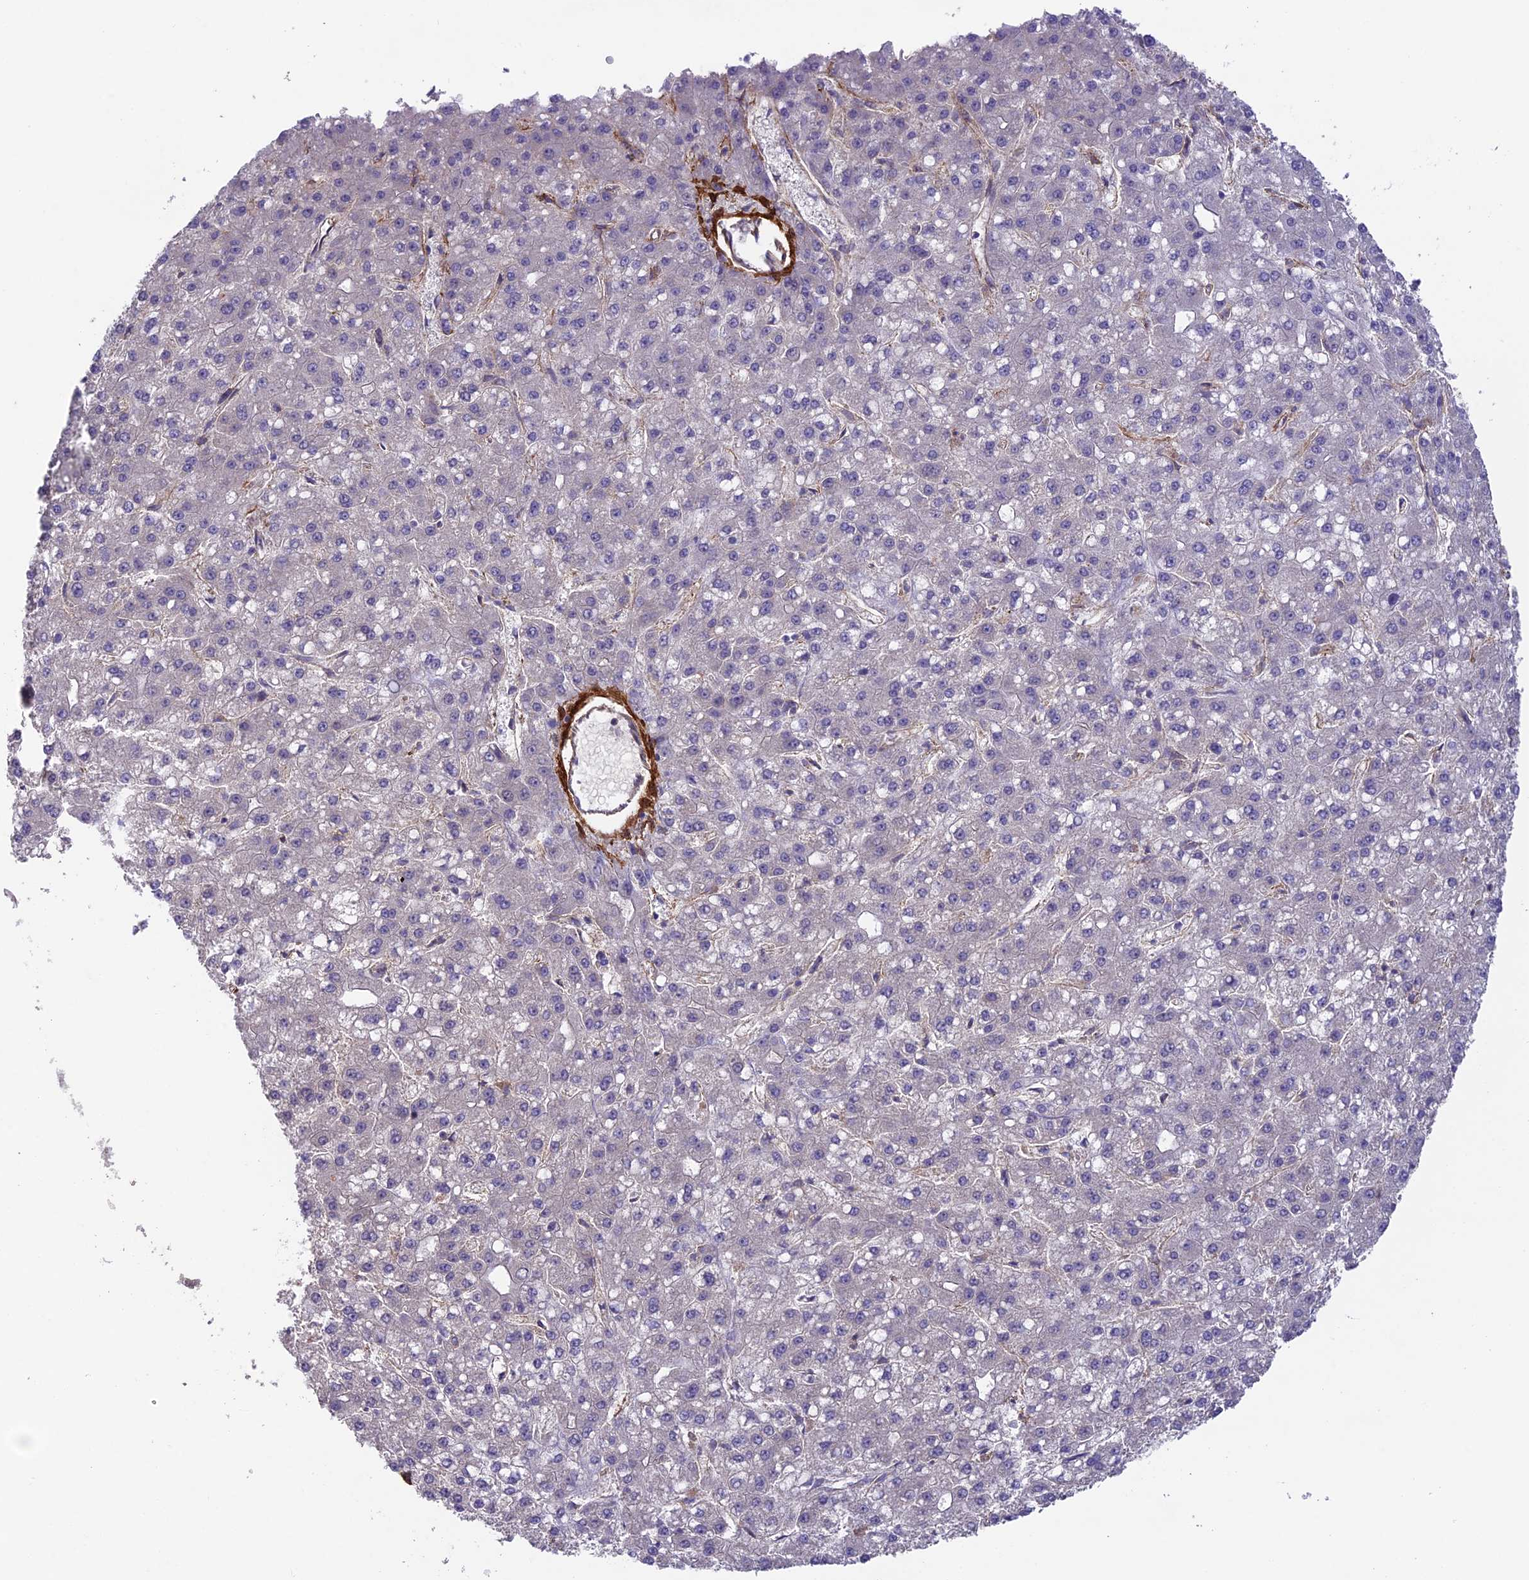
{"staining": {"intensity": "negative", "quantity": "none", "location": "none"}, "tissue": "liver cancer", "cell_type": "Tumor cells", "image_type": "cancer", "snomed": [{"axis": "morphology", "description": "Carcinoma, Hepatocellular, NOS"}, {"axis": "topography", "description": "Liver"}], "caption": "IHC photomicrograph of neoplastic tissue: liver cancer stained with DAB reveals no significant protein positivity in tumor cells.", "gene": "TNS1", "patient": {"sex": "male", "age": 67}}